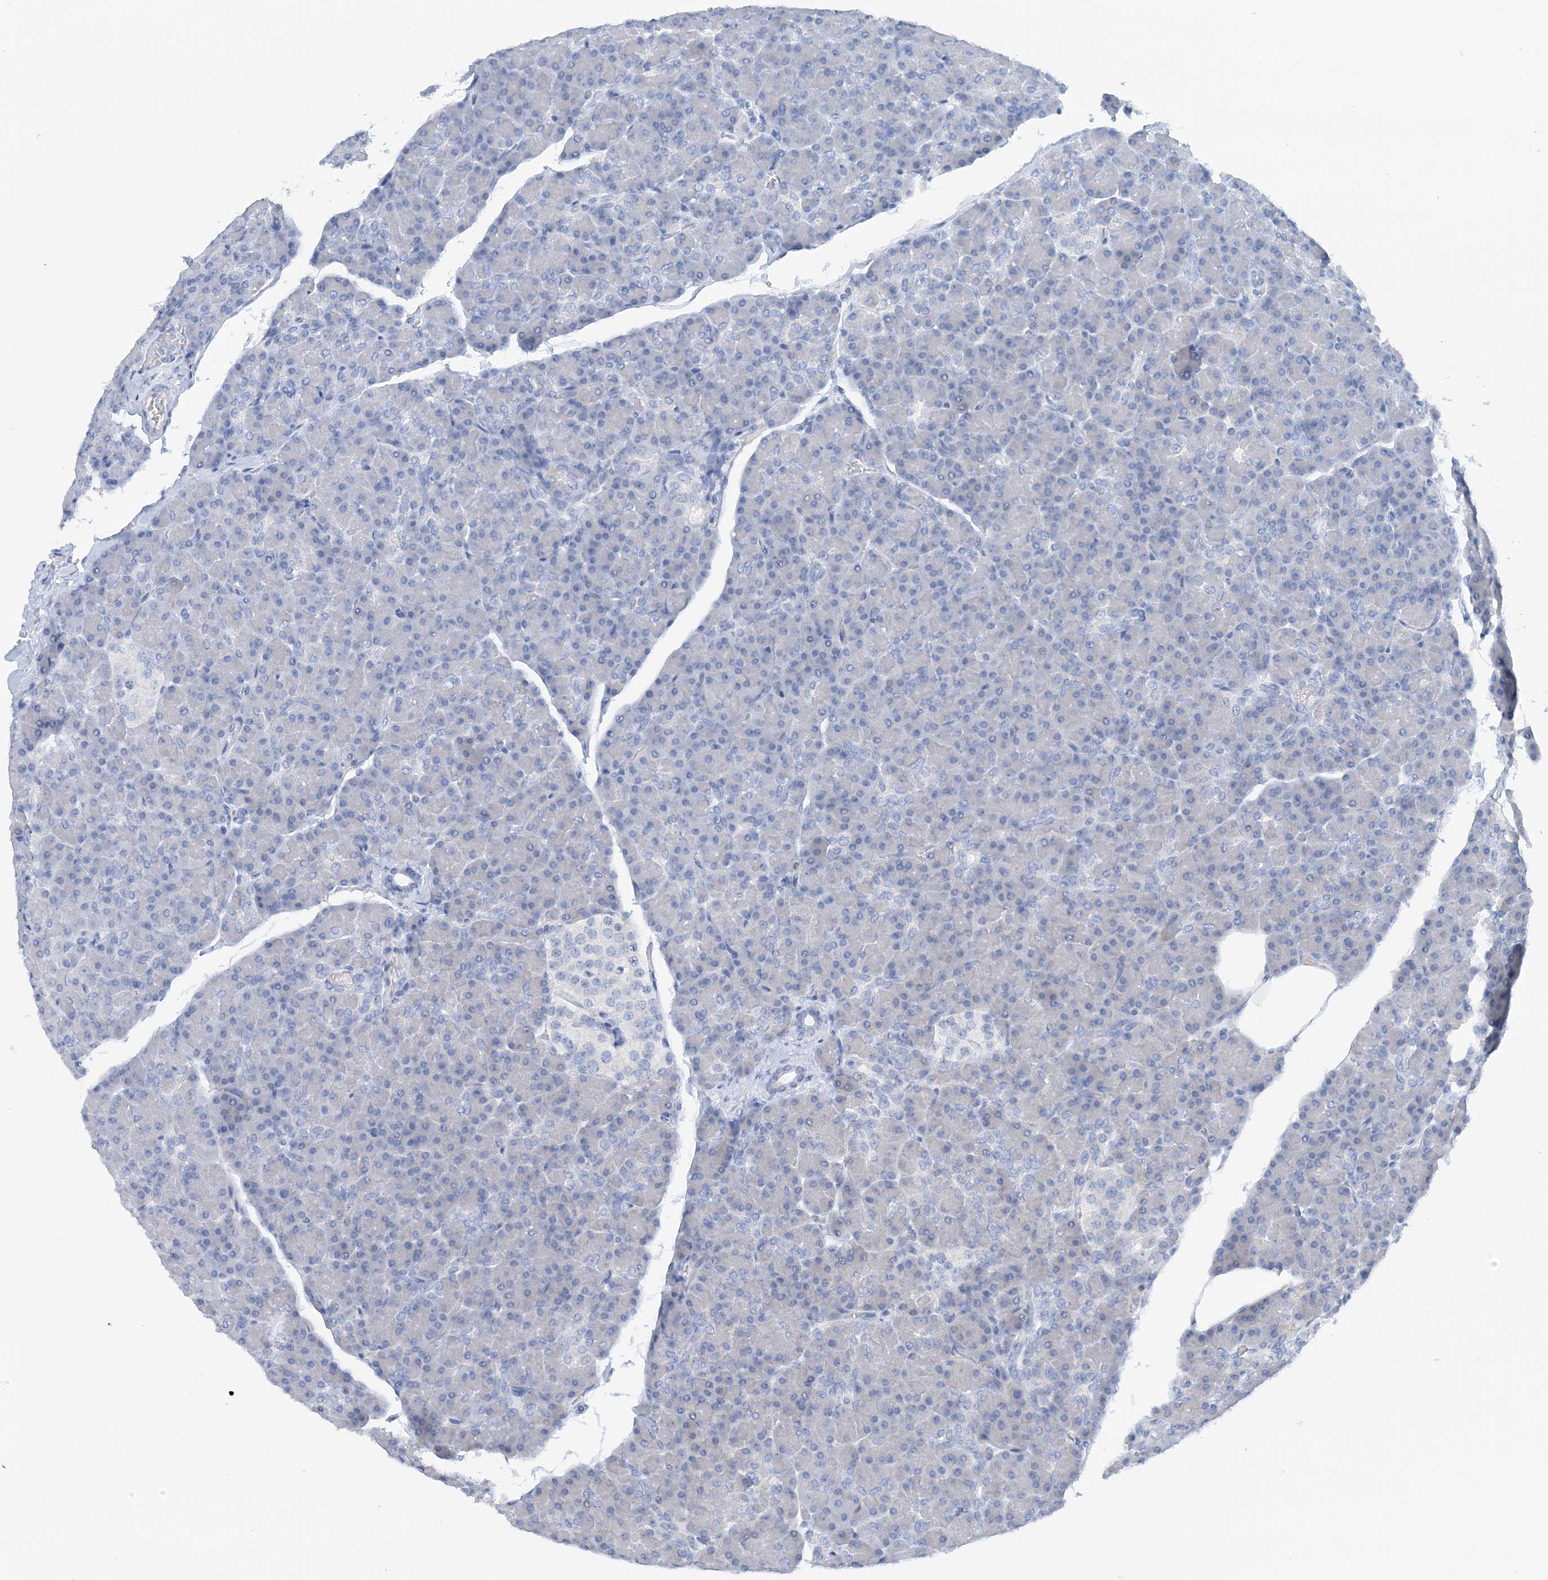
{"staining": {"intensity": "negative", "quantity": "none", "location": "none"}, "tissue": "pancreas", "cell_type": "Exocrine glandular cells", "image_type": "normal", "snomed": [{"axis": "morphology", "description": "Normal tissue, NOS"}, {"axis": "topography", "description": "Pancreas"}], "caption": "IHC image of unremarkable pancreas stained for a protein (brown), which demonstrates no staining in exocrine glandular cells. The staining was performed using DAB (3,3'-diaminobenzidine) to visualize the protein expression in brown, while the nuclei were stained in blue with hematoxylin (Magnification: 20x).", "gene": "ZCCHC12", "patient": {"sex": "female", "age": 43}}